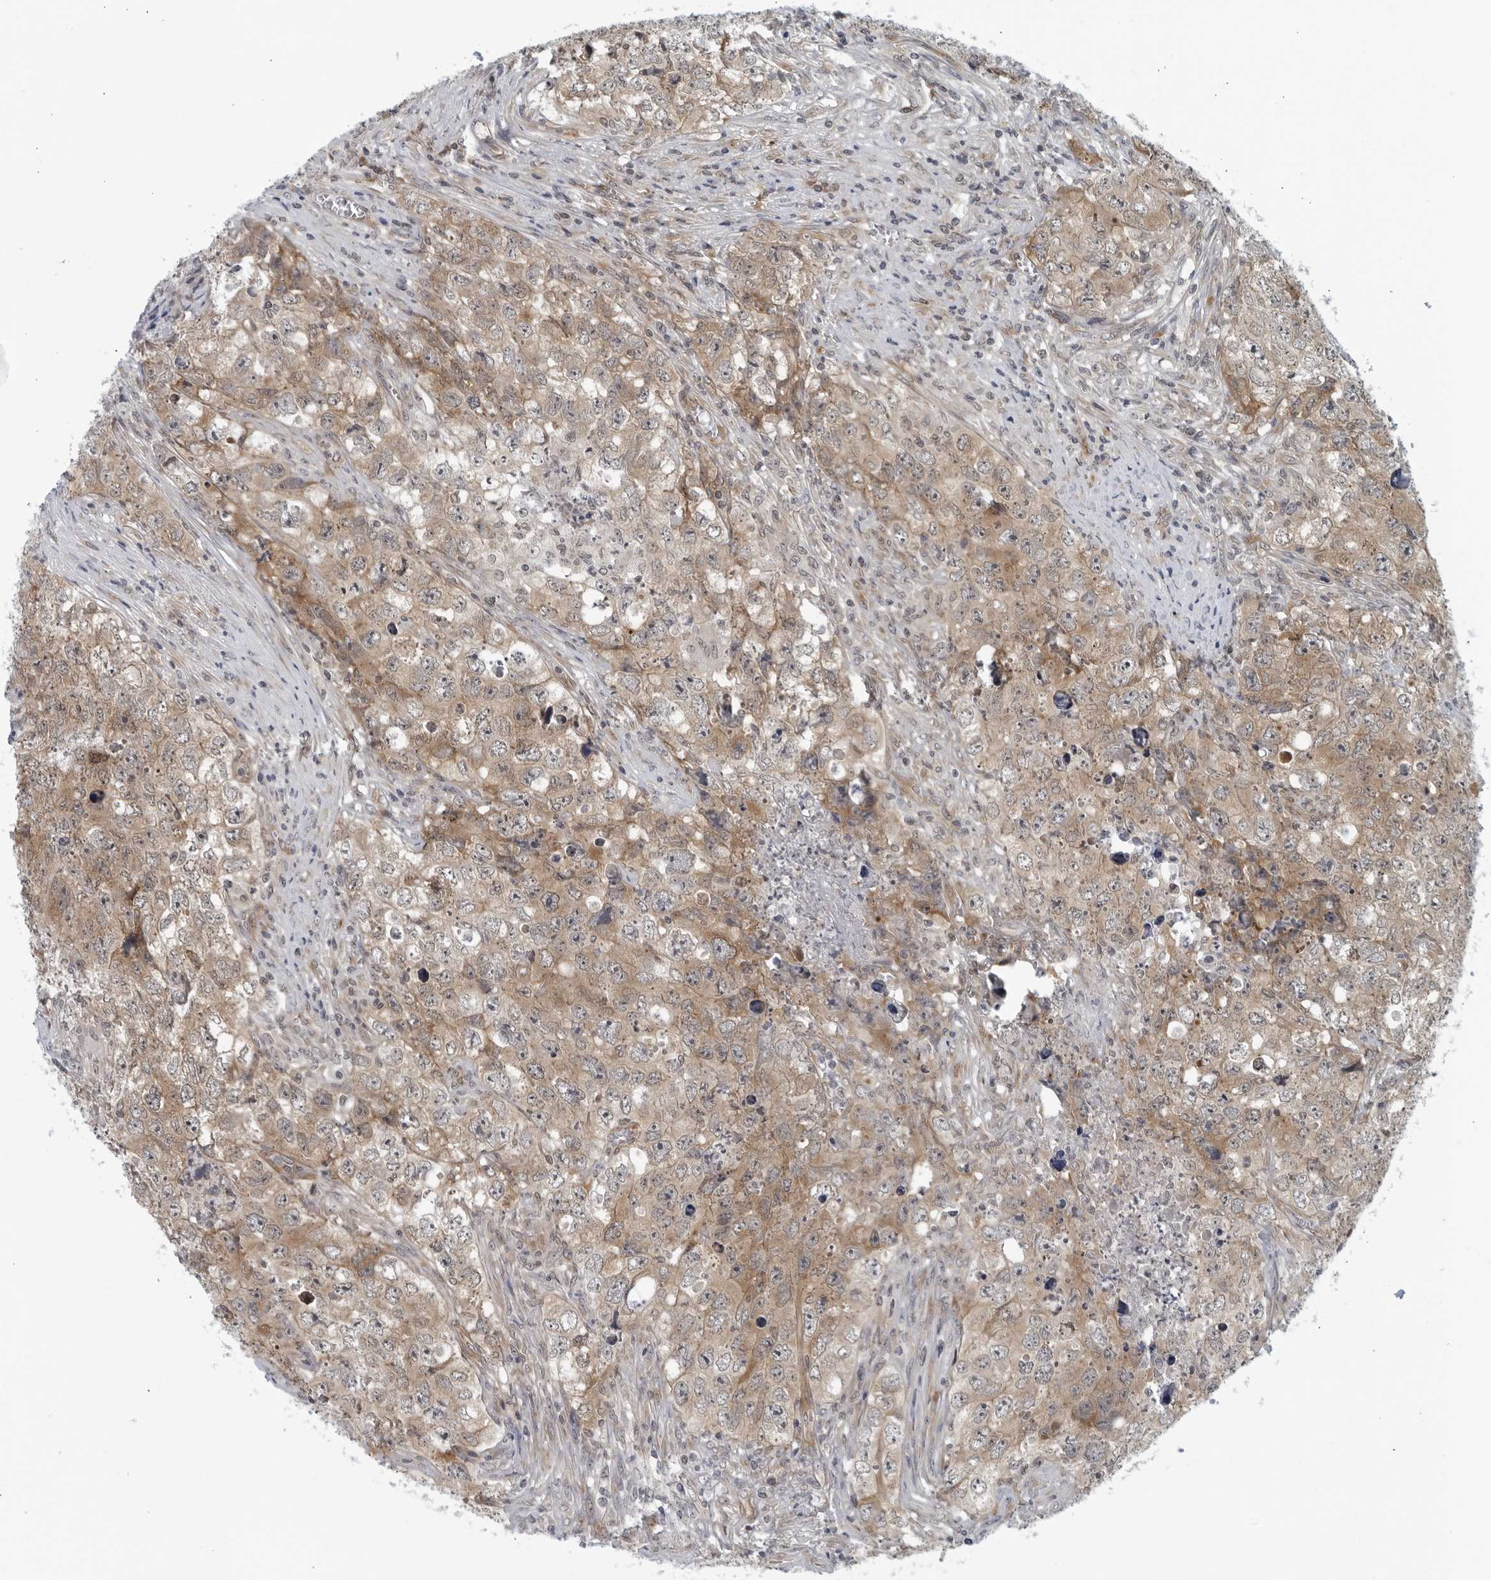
{"staining": {"intensity": "weak", "quantity": "25%-75%", "location": "cytoplasmic/membranous"}, "tissue": "testis cancer", "cell_type": "Tumor cells", "image_type": "cancer", "snomed": [{"axis": "morphology", "description": "Seminoma, NOS"}, {"axis": "morphology", "description": "Carcinoma, Embryonal, NOS"}, {"axis": "topography", "description": "Testis"}], "caption": "Testis embryonal carcinoma stained for a protein reveals weak cytoplasmic/membranous positivity in tumor cells. (IHC, brightfield microscopy, high magnification).", "gene": "RC3H1", "patient": {"sex": "male", "age": 43}}